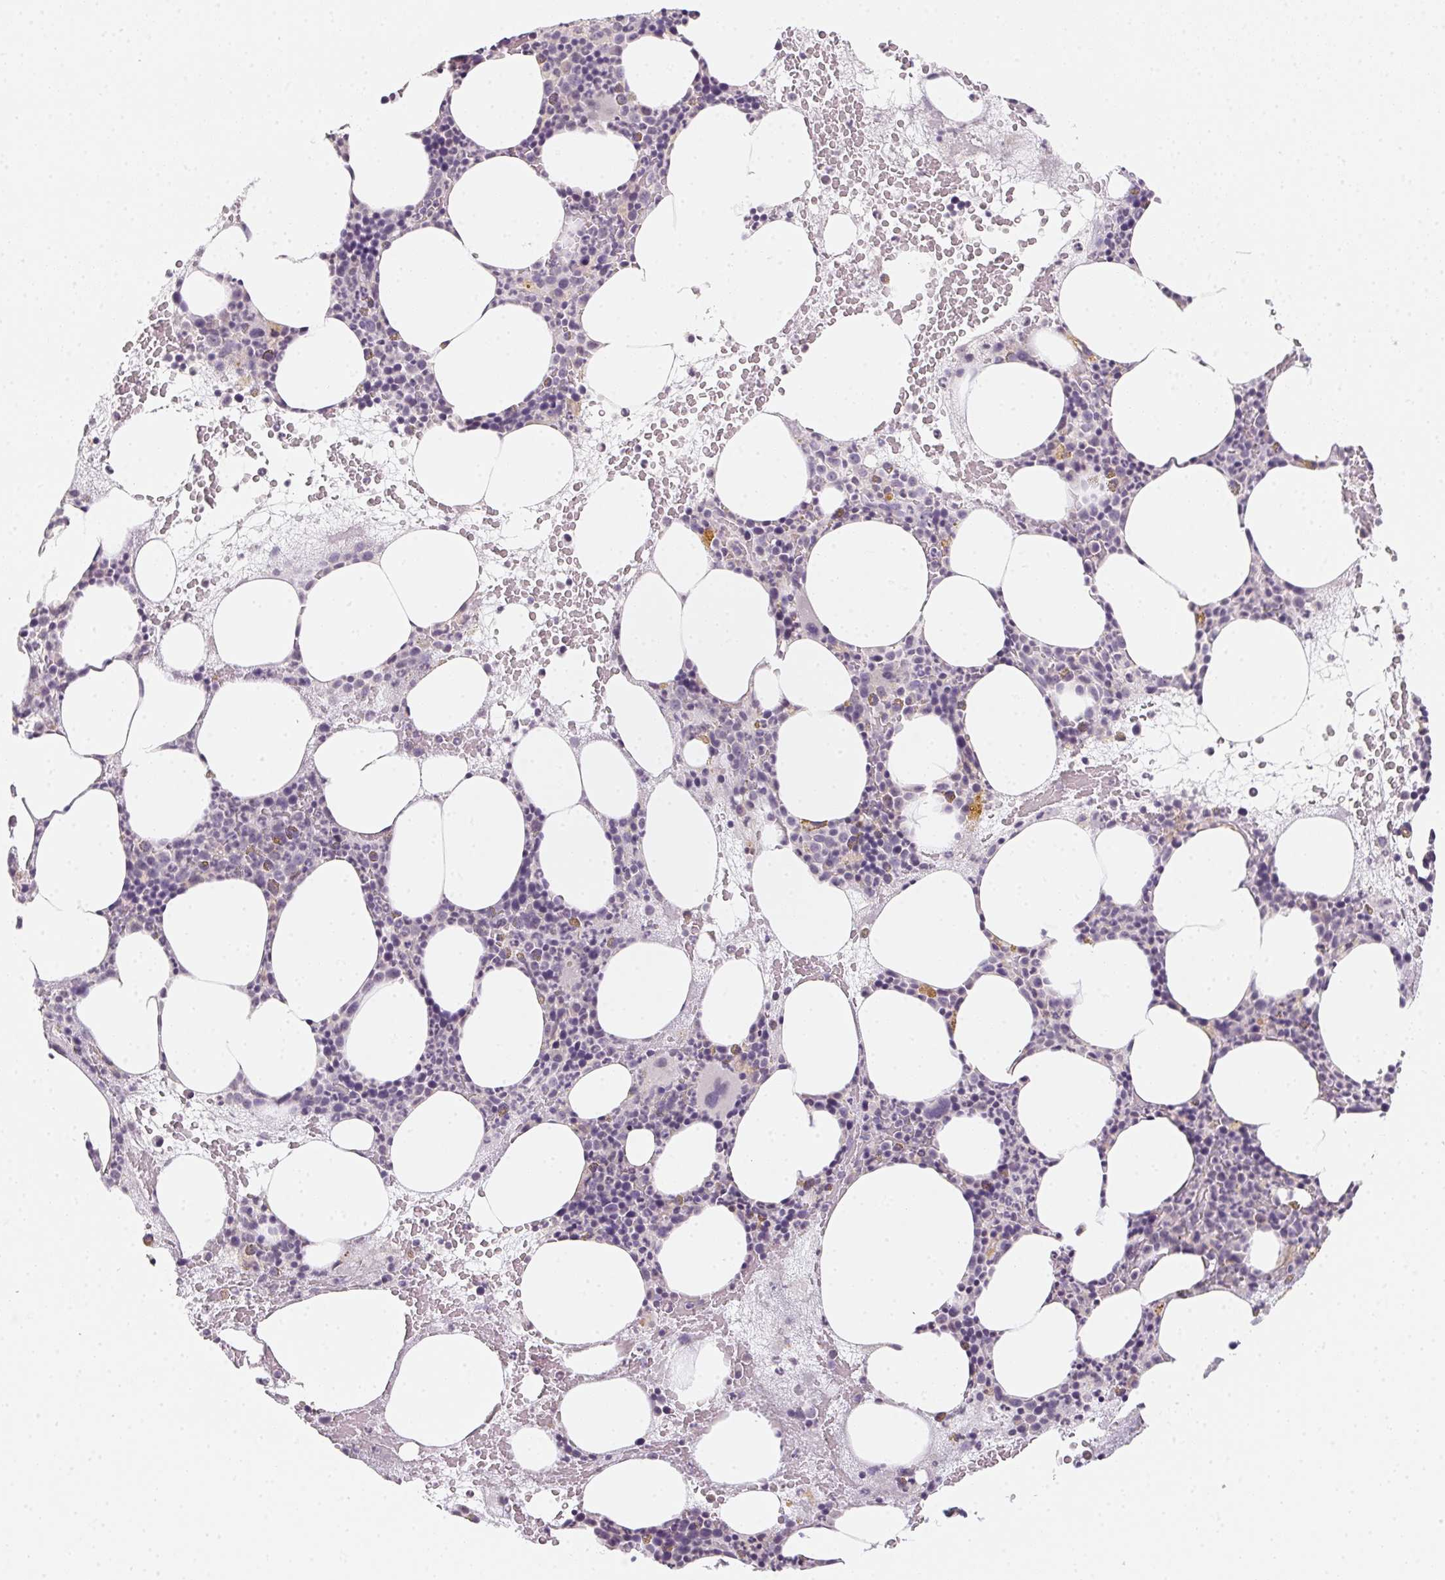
{"staining": {"intensity": "negative", "quantity": "none", "location": "none"}, "tissue": "bone marrow", "cell_type": "Hematopoietic cells", "image_type": "normal", "snomed": [{"axis": "morphology", "description": "Normal tissue, NOS"}, {"axis": "topography", "description": "Bone marrow"}], "caption": "A micrograph of bone marrow stained for a protein shows no brown staining in hematopoietic cells. Nuclei are stained in blue.", "gene": "SLC6A18", "patient": {"sex": "male", "age": 89}}